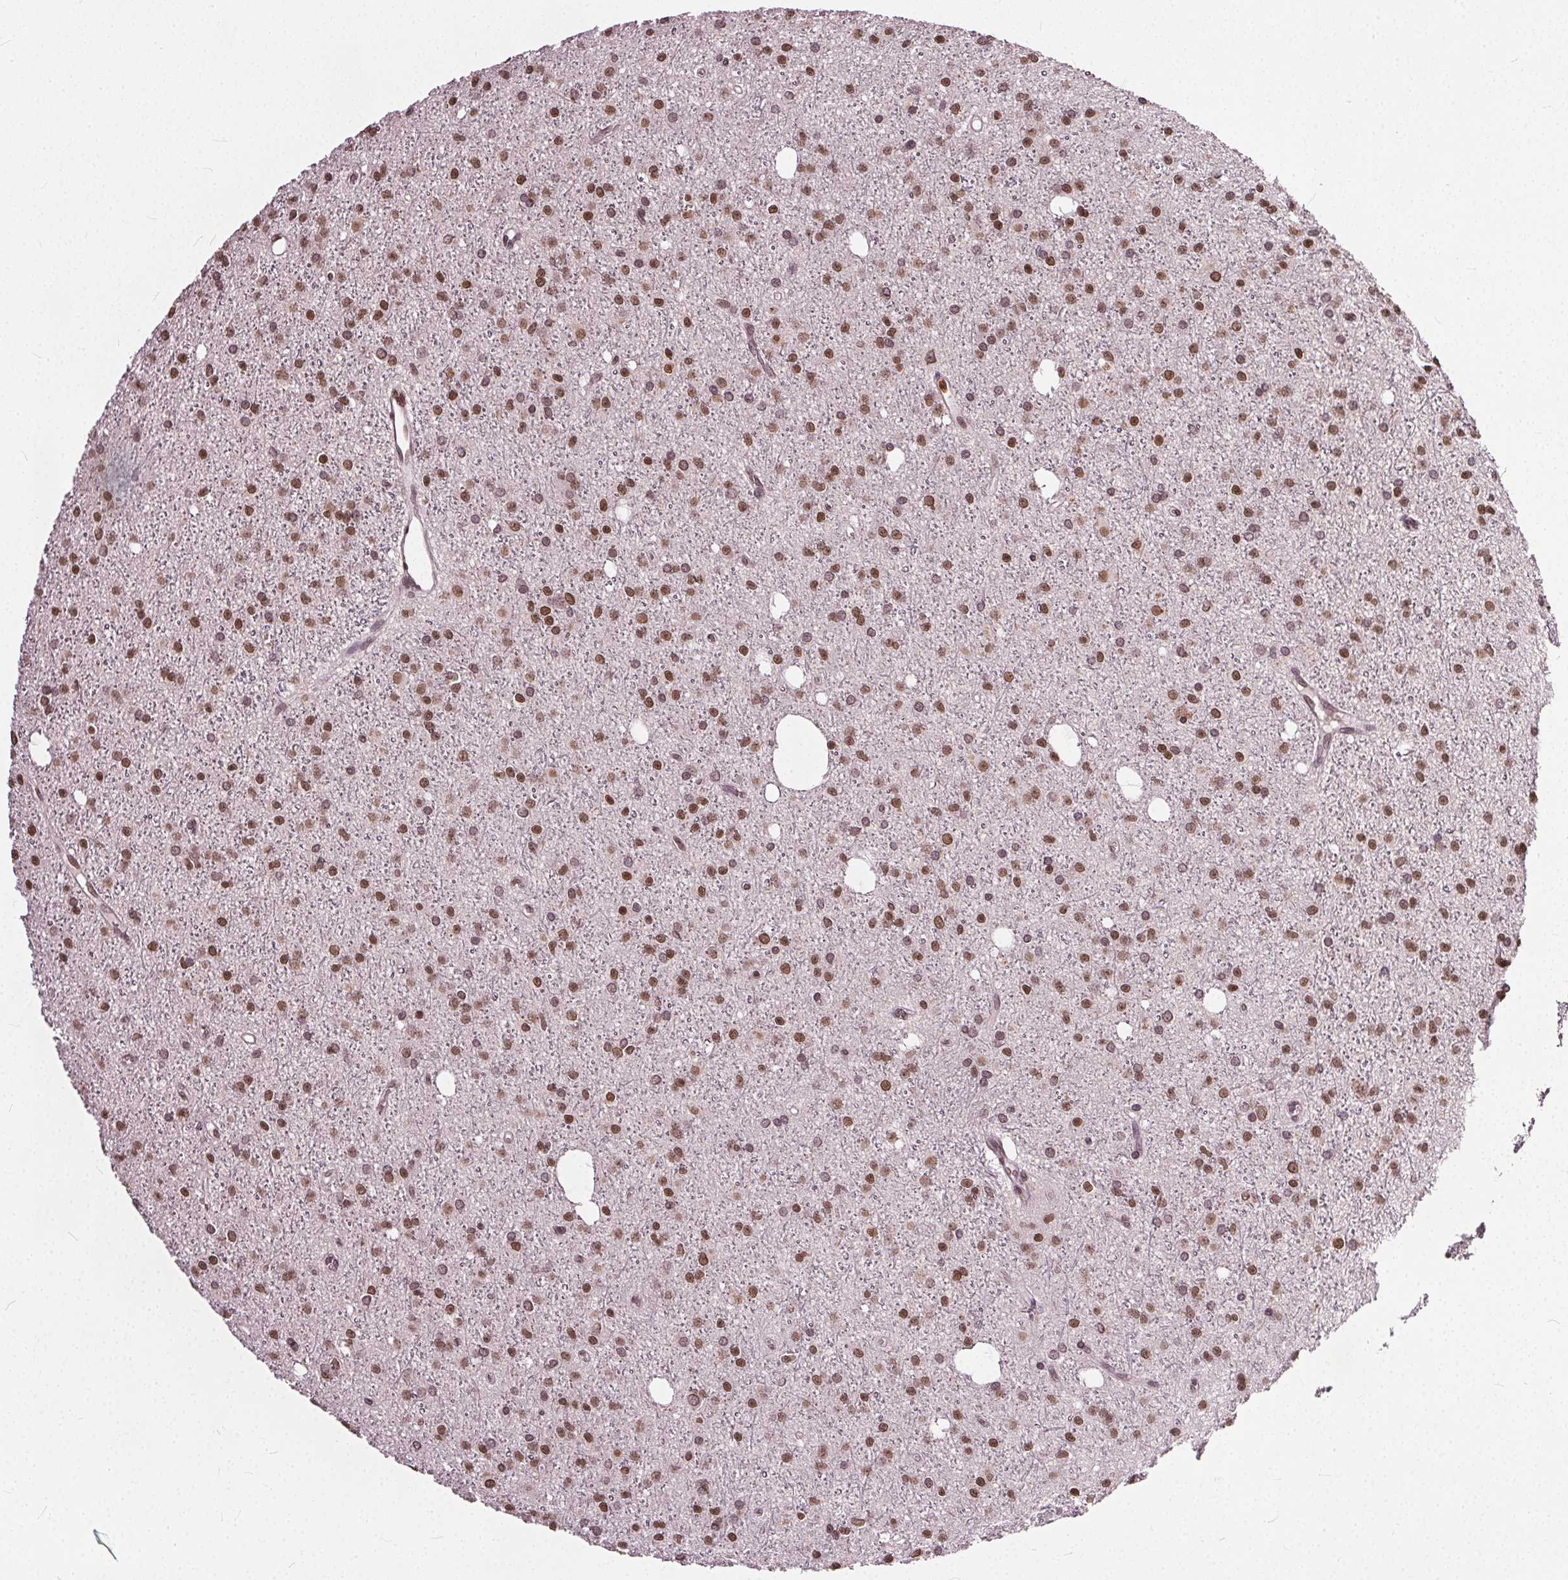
{"staining": {"intensity": "moderate", "quantity": ">75%", "location": "nuclear"}, "tissue": "glioma", "cell_type": "Tumor cells", "image_type": "cancer", "snomed": [{"axis": "morphology", "description": "Glioma, malignant, Low grade"}, {"axis": "topography", "description": "Brain"}], "caption": "Glioma stained for a protein shows moderate nuclear positivity in tumor cells.", "gene": "TTC39C", "patient": {"sex": "male", "age": 27}}